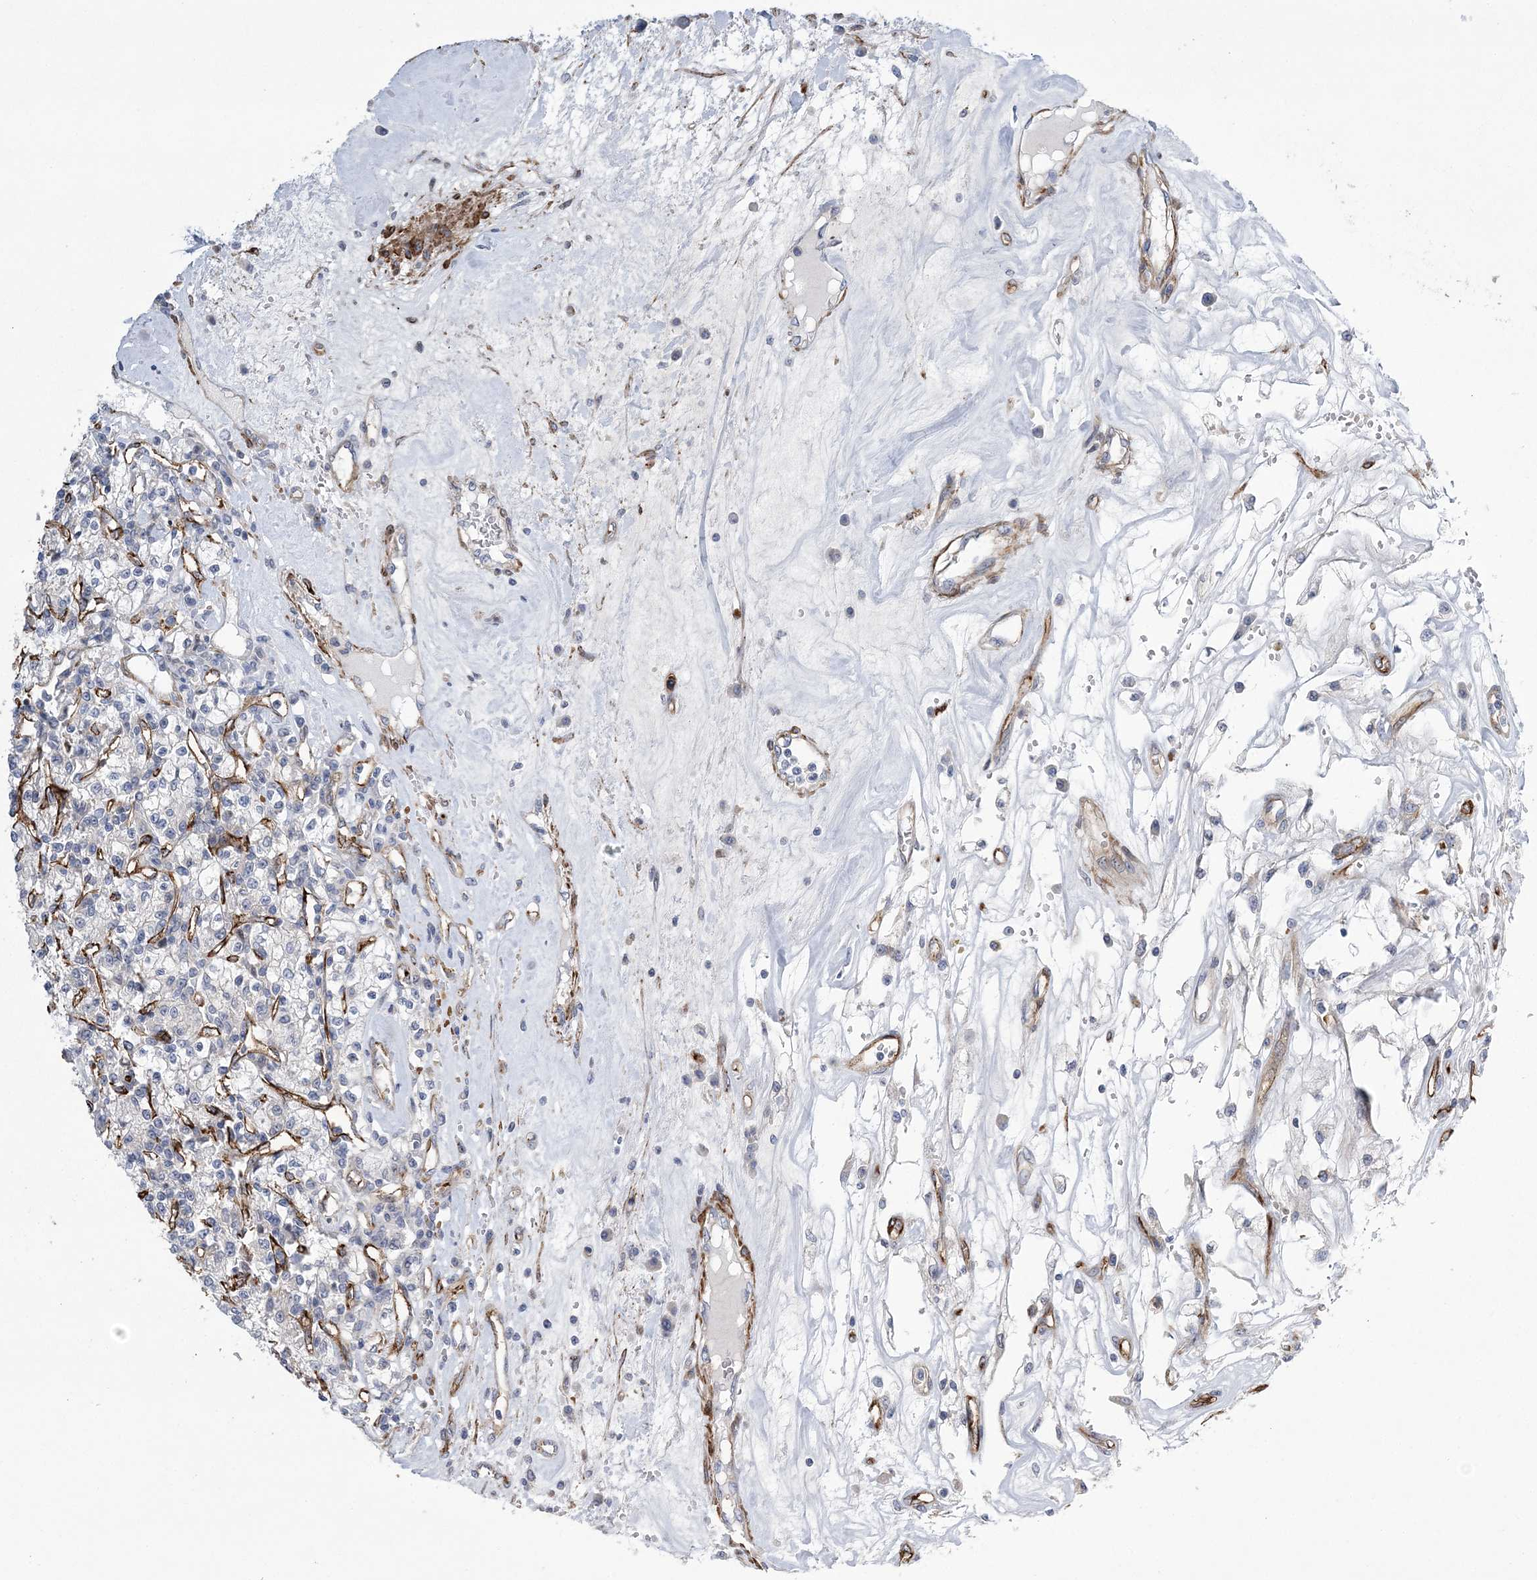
{"staining": {"intensity": "negative", "quantity": "none", "location": "none"}, "tissue": "renal cancer", "cell_type": "Tumor cells", "image_type": "cancer", "snomed": [{"axis": "morphology", "description": "Adenocarcinoma, NOS"}, {"axis": "topography", "description": "Kidney"}], "caption": "This photomicrograph is of renal adenocarcinoma stained with IHC to label a protein in brown with the nuclei are counter-stained blue. There is no positivity in tumor cells. (DAB immunohistochemistry (IHC) visualized using brightfield microscopy, high magnification).", "gene": "CALN1", "patient": {"sex": "female", "age": 59}}